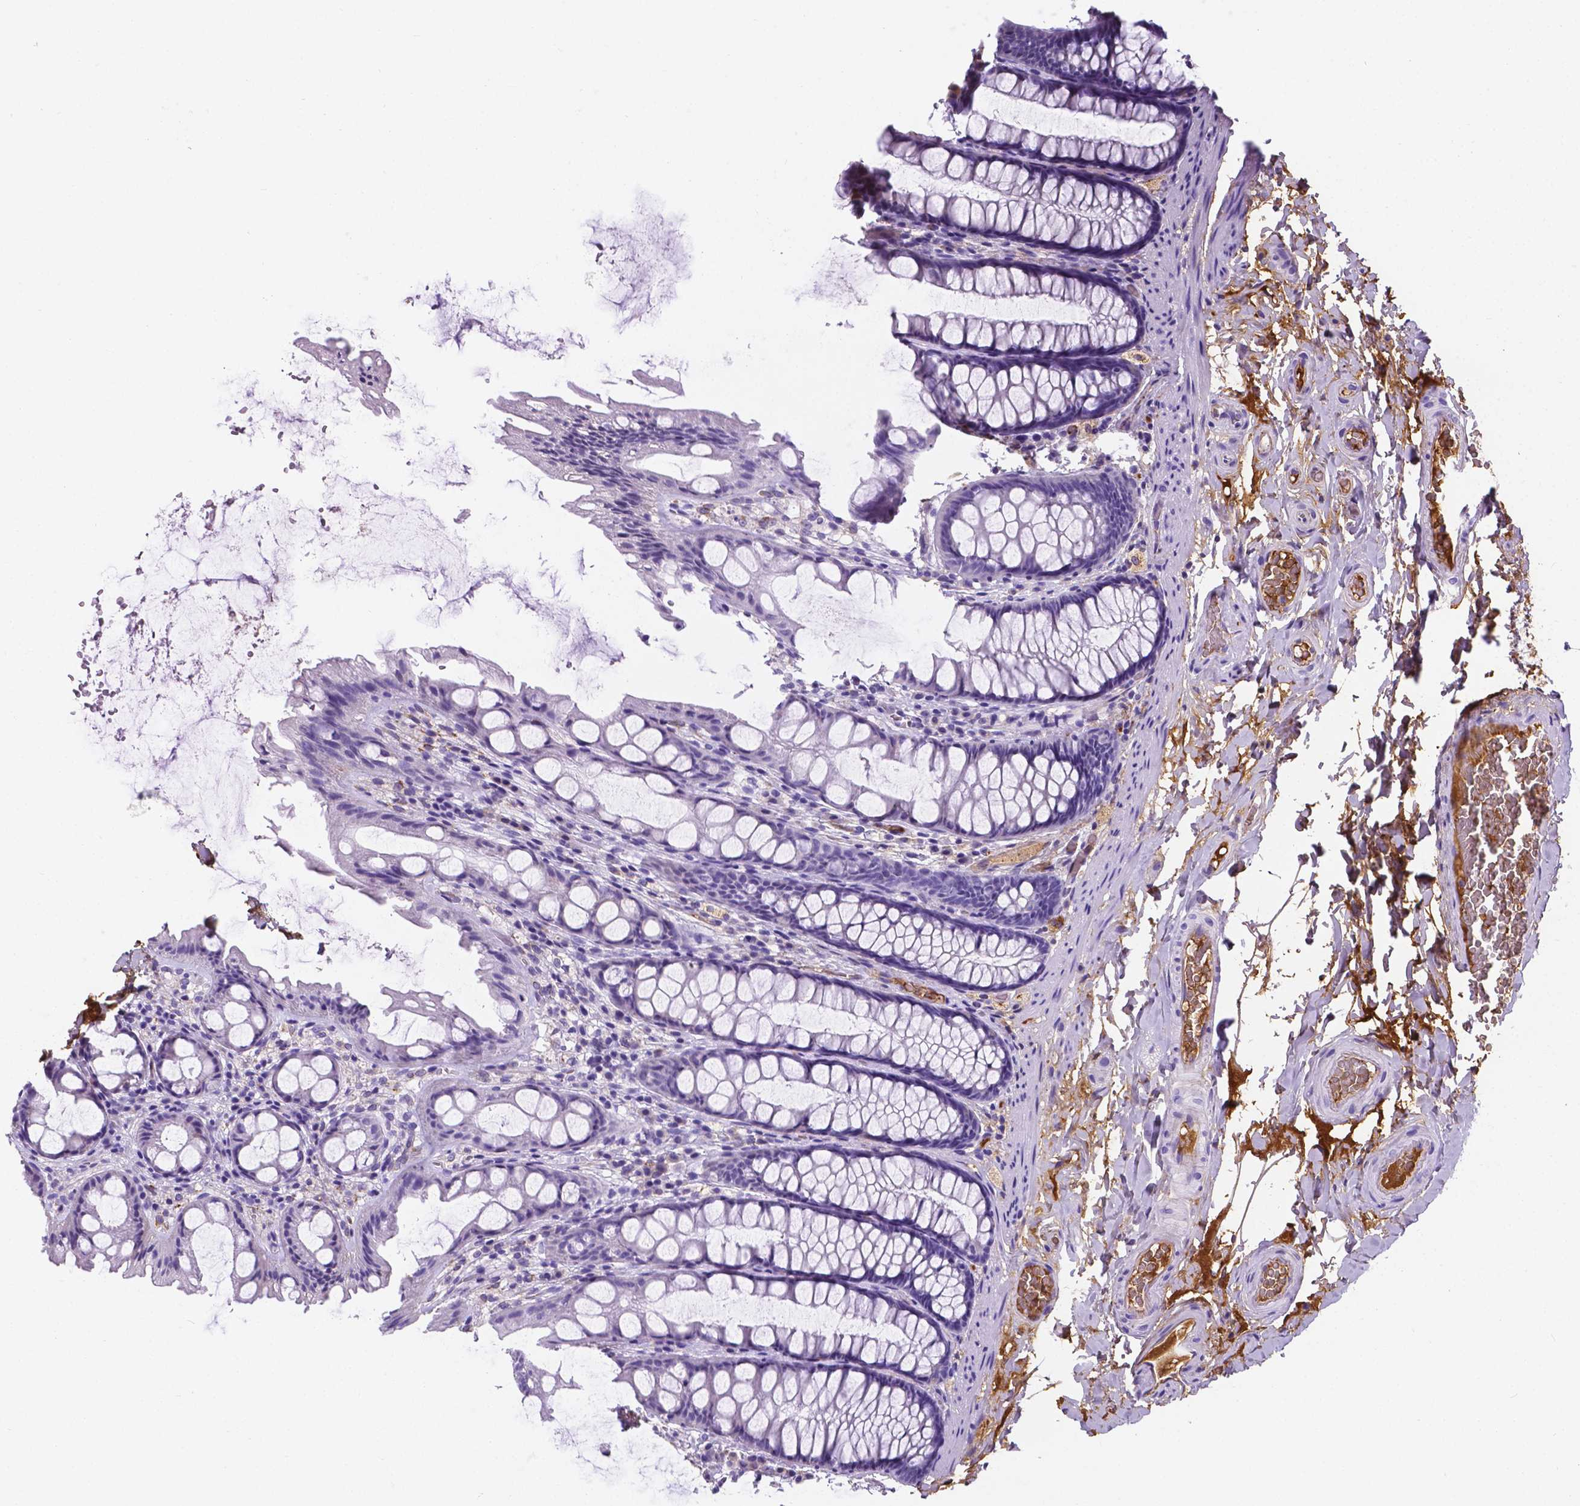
{"staining": {"intensity": "strong", "quantity": ">75%", "location": "cytoplasmic/membranous"}, "tissue": "colon", "cell_type": "Endothelial cells", "image_type": "normal", "snomed": [{"axis": "morphology", "description": "Normal tissue, NOS"}, {"axis": "topography", "description": "Colon"}], "caption": "This micrograph displays normal colon stained with IHC to label a protein in brown. The cytoplasmic/membranous of endothelial cells show strong positivity for the protein. Nuclei are counter-stained blue.", "gene": "APOE", "patient": {"sex": "male", "age": 47}}